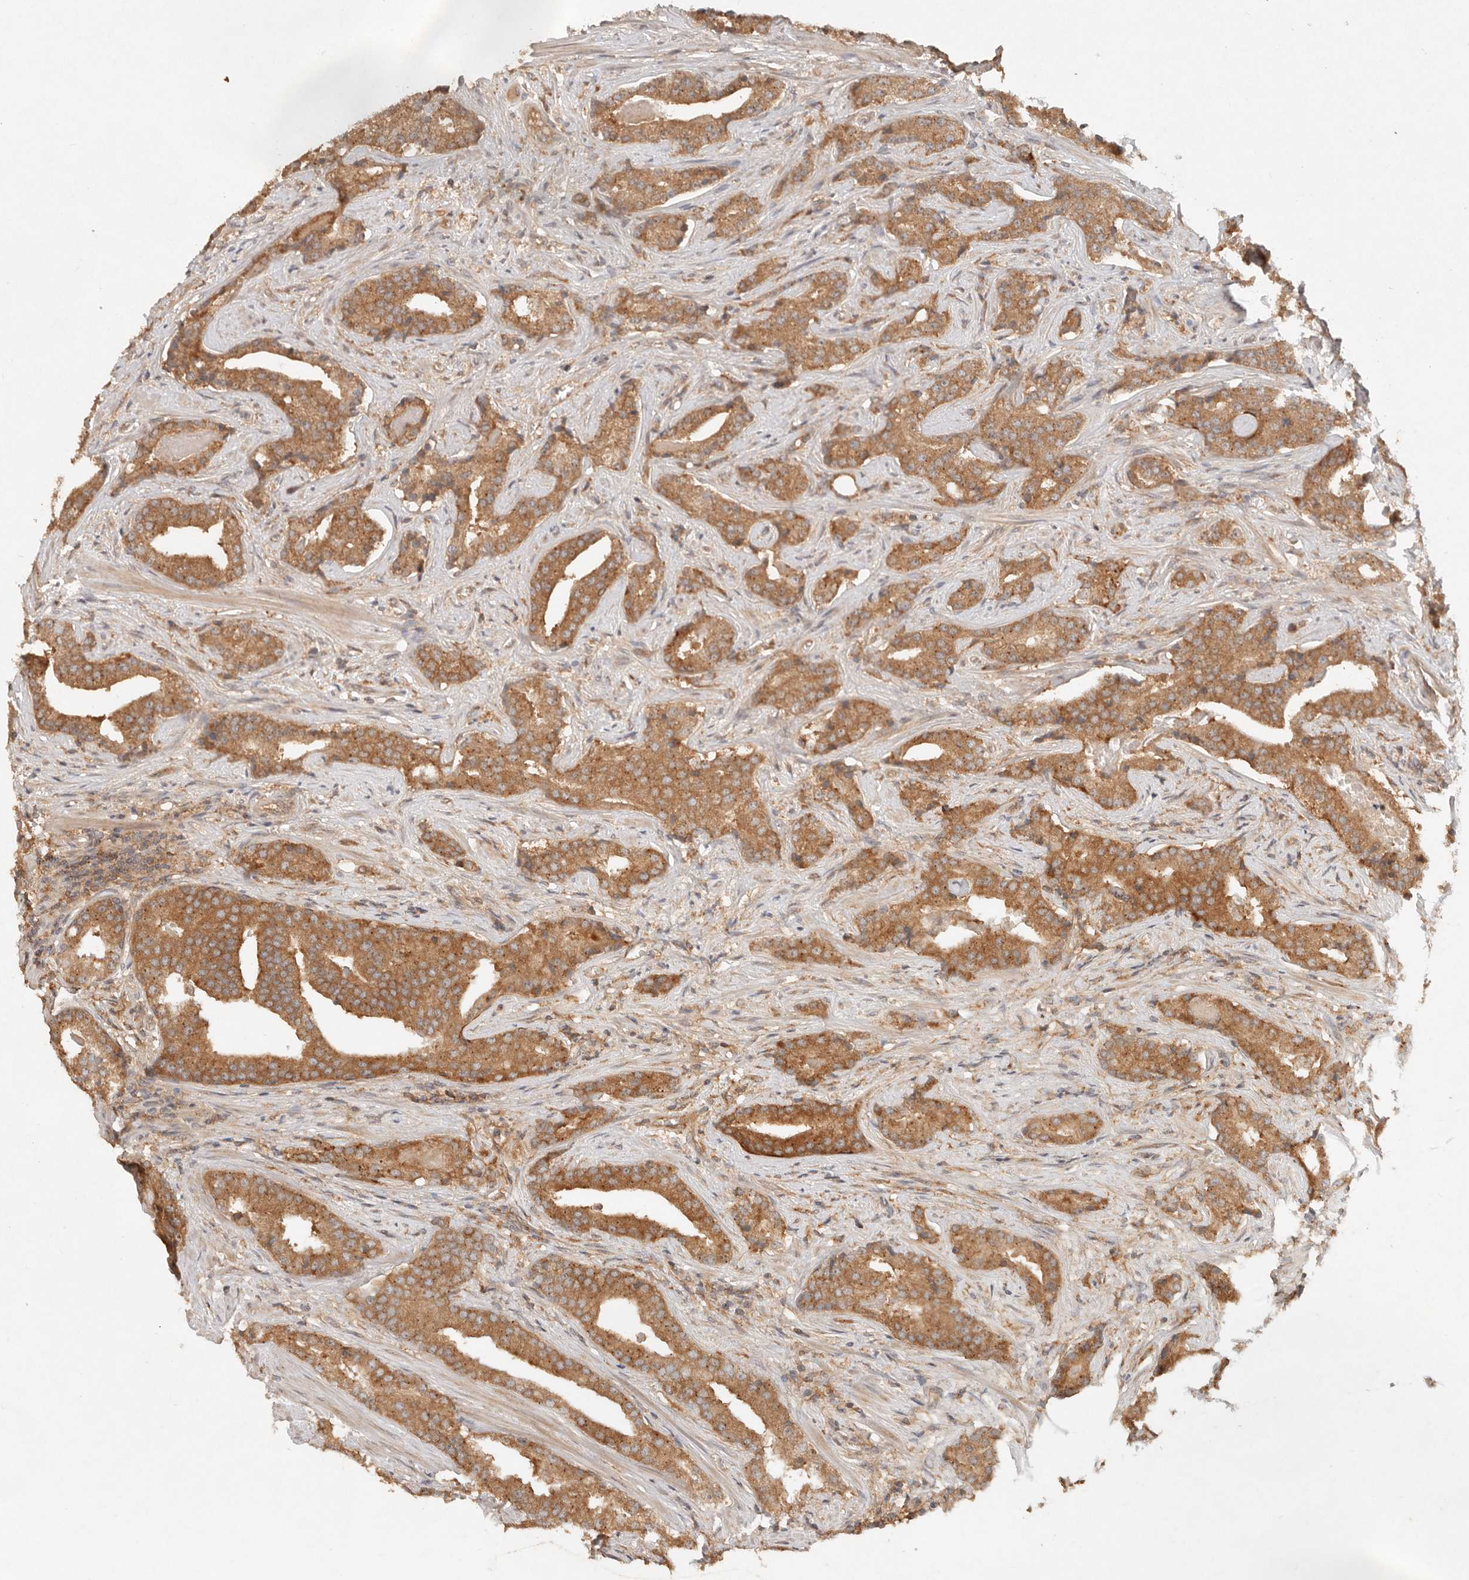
{"staining": {"intensity": "moderate", "quantity": ">75%", "location": "cytoplasmic/membranous"}, "tissue": "prostate cancer", "cell_type": "Tumor cells", "image_type": "cancer", "snomed": [{"axis": "morphology", "description": "Adenocarcinoma, Low grade"}, {"axis": "topography", "description": "Prostate"}], "caption": "Prostate low-grade adenocarcinoma stained with a protein marker displays moderate staining in tumor cells.", "gene": "HECTD3", "patient": {"sex": "male", "age": 67}}